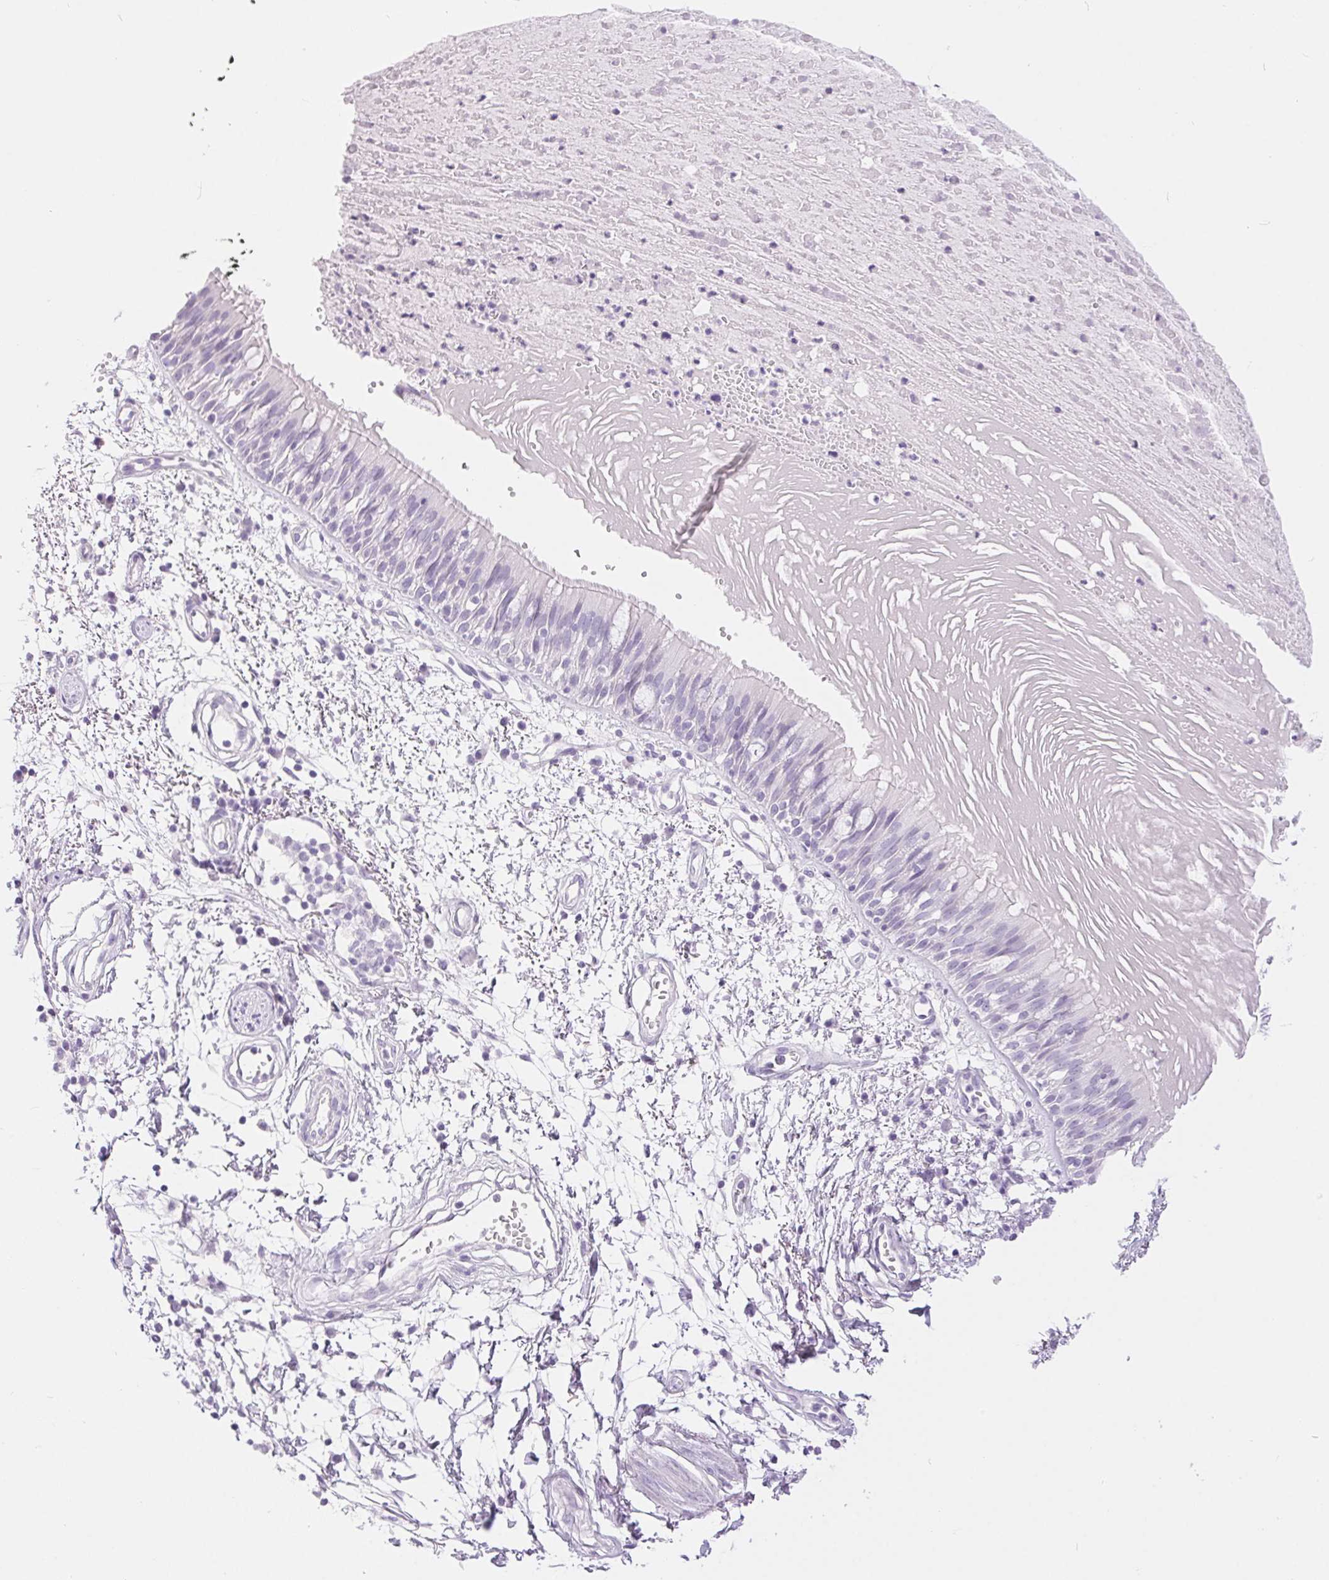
{"staining": {"intensity": "negative", "quantity": "none", "location": "none"}, "tissue": "bronchus", "cell_type": "Respiratory epithelial cells", "image_type": "normal", "snomed": [{"axis": "morphology", "description": "Normal tissue, NOS"}, {"axis": "morphology", "description": "Squamous cell carcinoma, NOS"}, {"axis": "topography", "description": "Cartilage tissue"}, {"axis": "topography", "description": "Bronchus"}, {"axis": "topography", "description": "Lung"}], "caption": "Immunohistochemistry of benign human bronchus exhibits no expression in respiratory epithelial cells. Nuclei are stained in blue.", "gene": "XDH", "patient": {"sex": "male", "age": 66}}